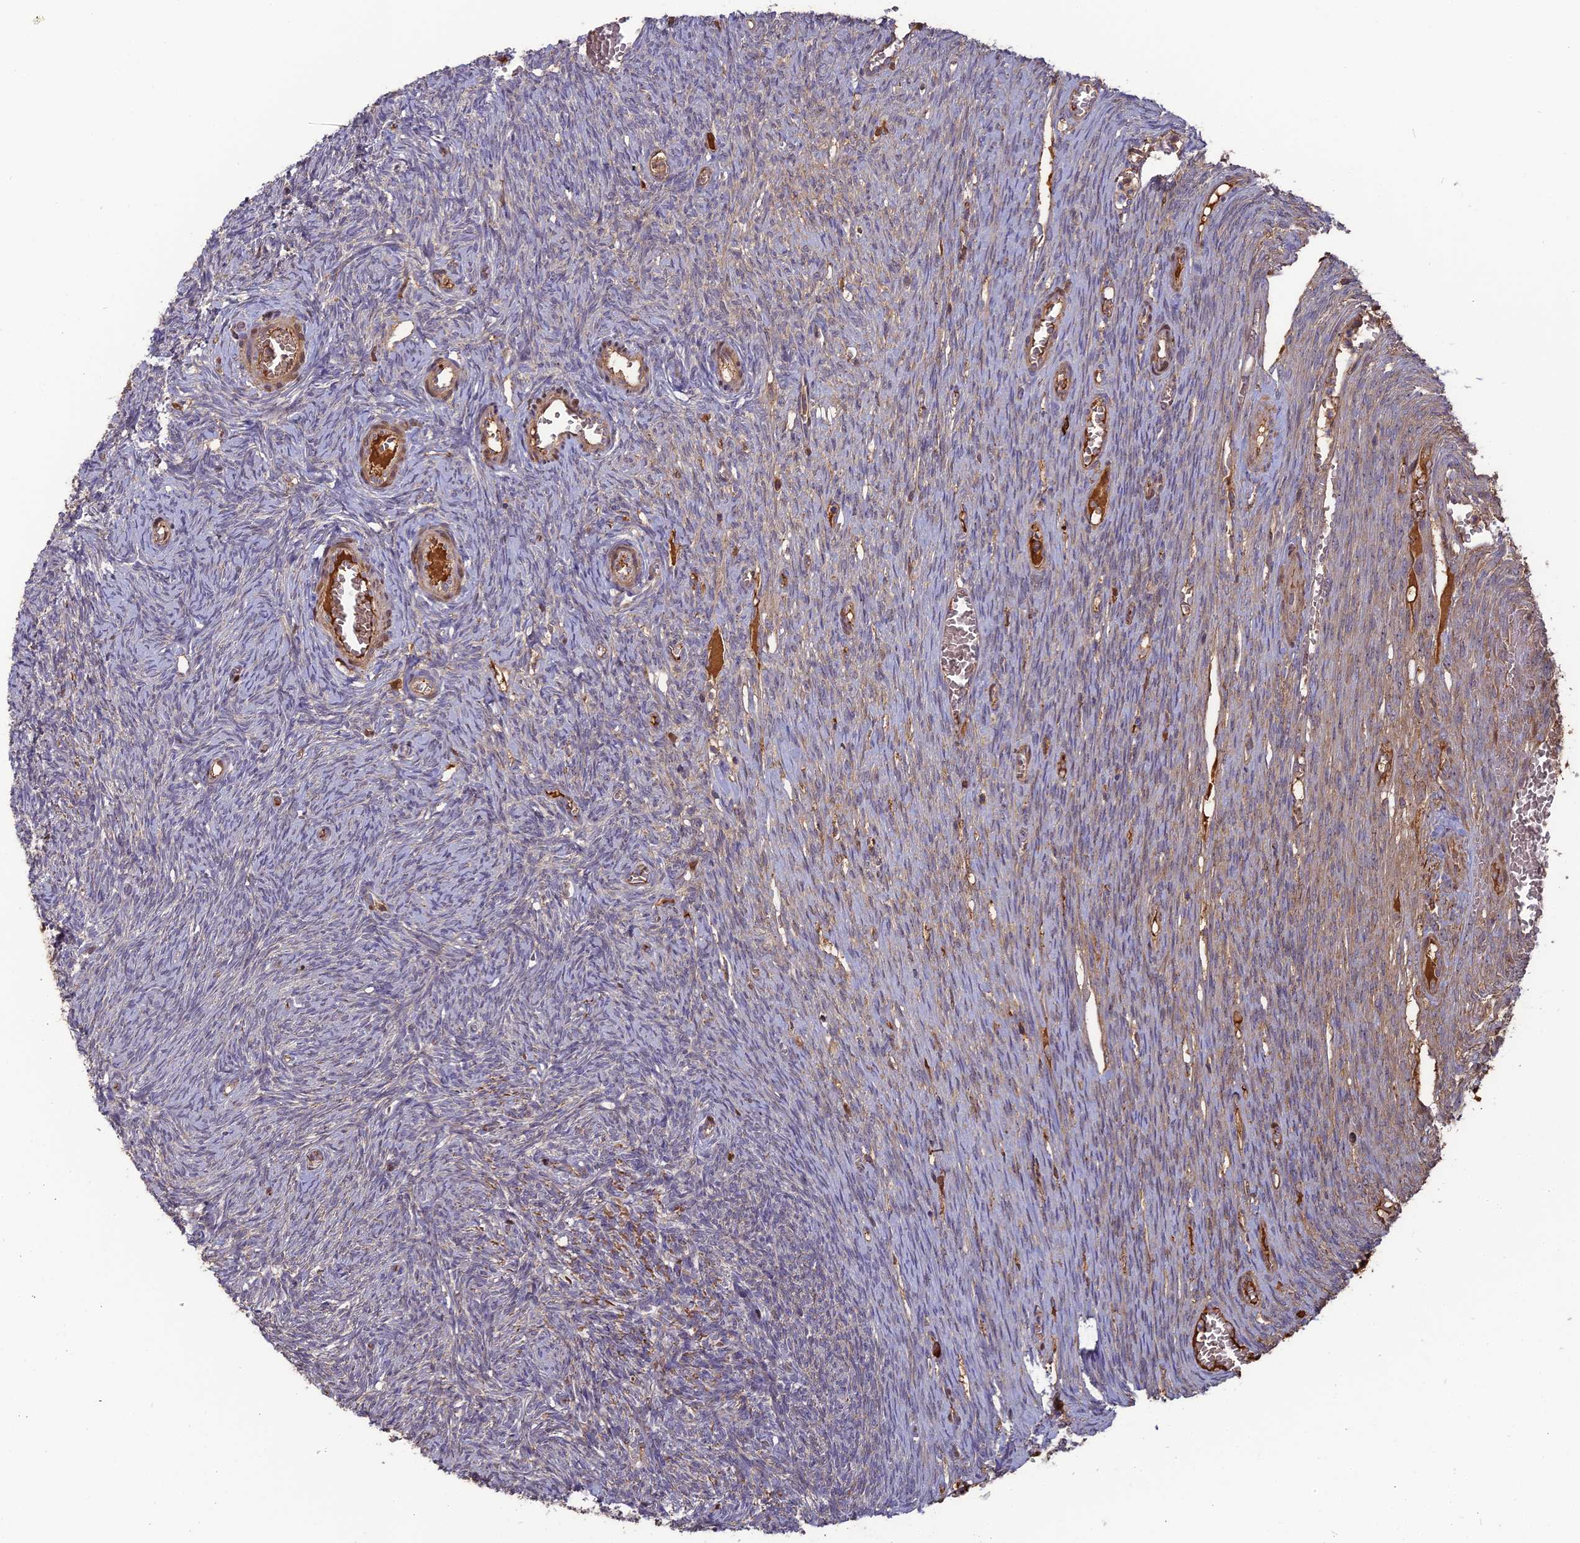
{"staining": {"intensity": "negative", "quantity": "none", "location": "none"}, "tissue": "ovary", "cell_type": "Ovarian stroma cells", "image_type": "normal", "snomed": [{"axis": "morphology", "description": "Normal tissue, NOS"}, {"axis": "topography", "description": "Ovary"}], "caption": "IHC of benign ovary shows no positivity in ovarian stroma cells.", "gene": "ERMAP", "patient": {"sex": "female", "age": 44}}